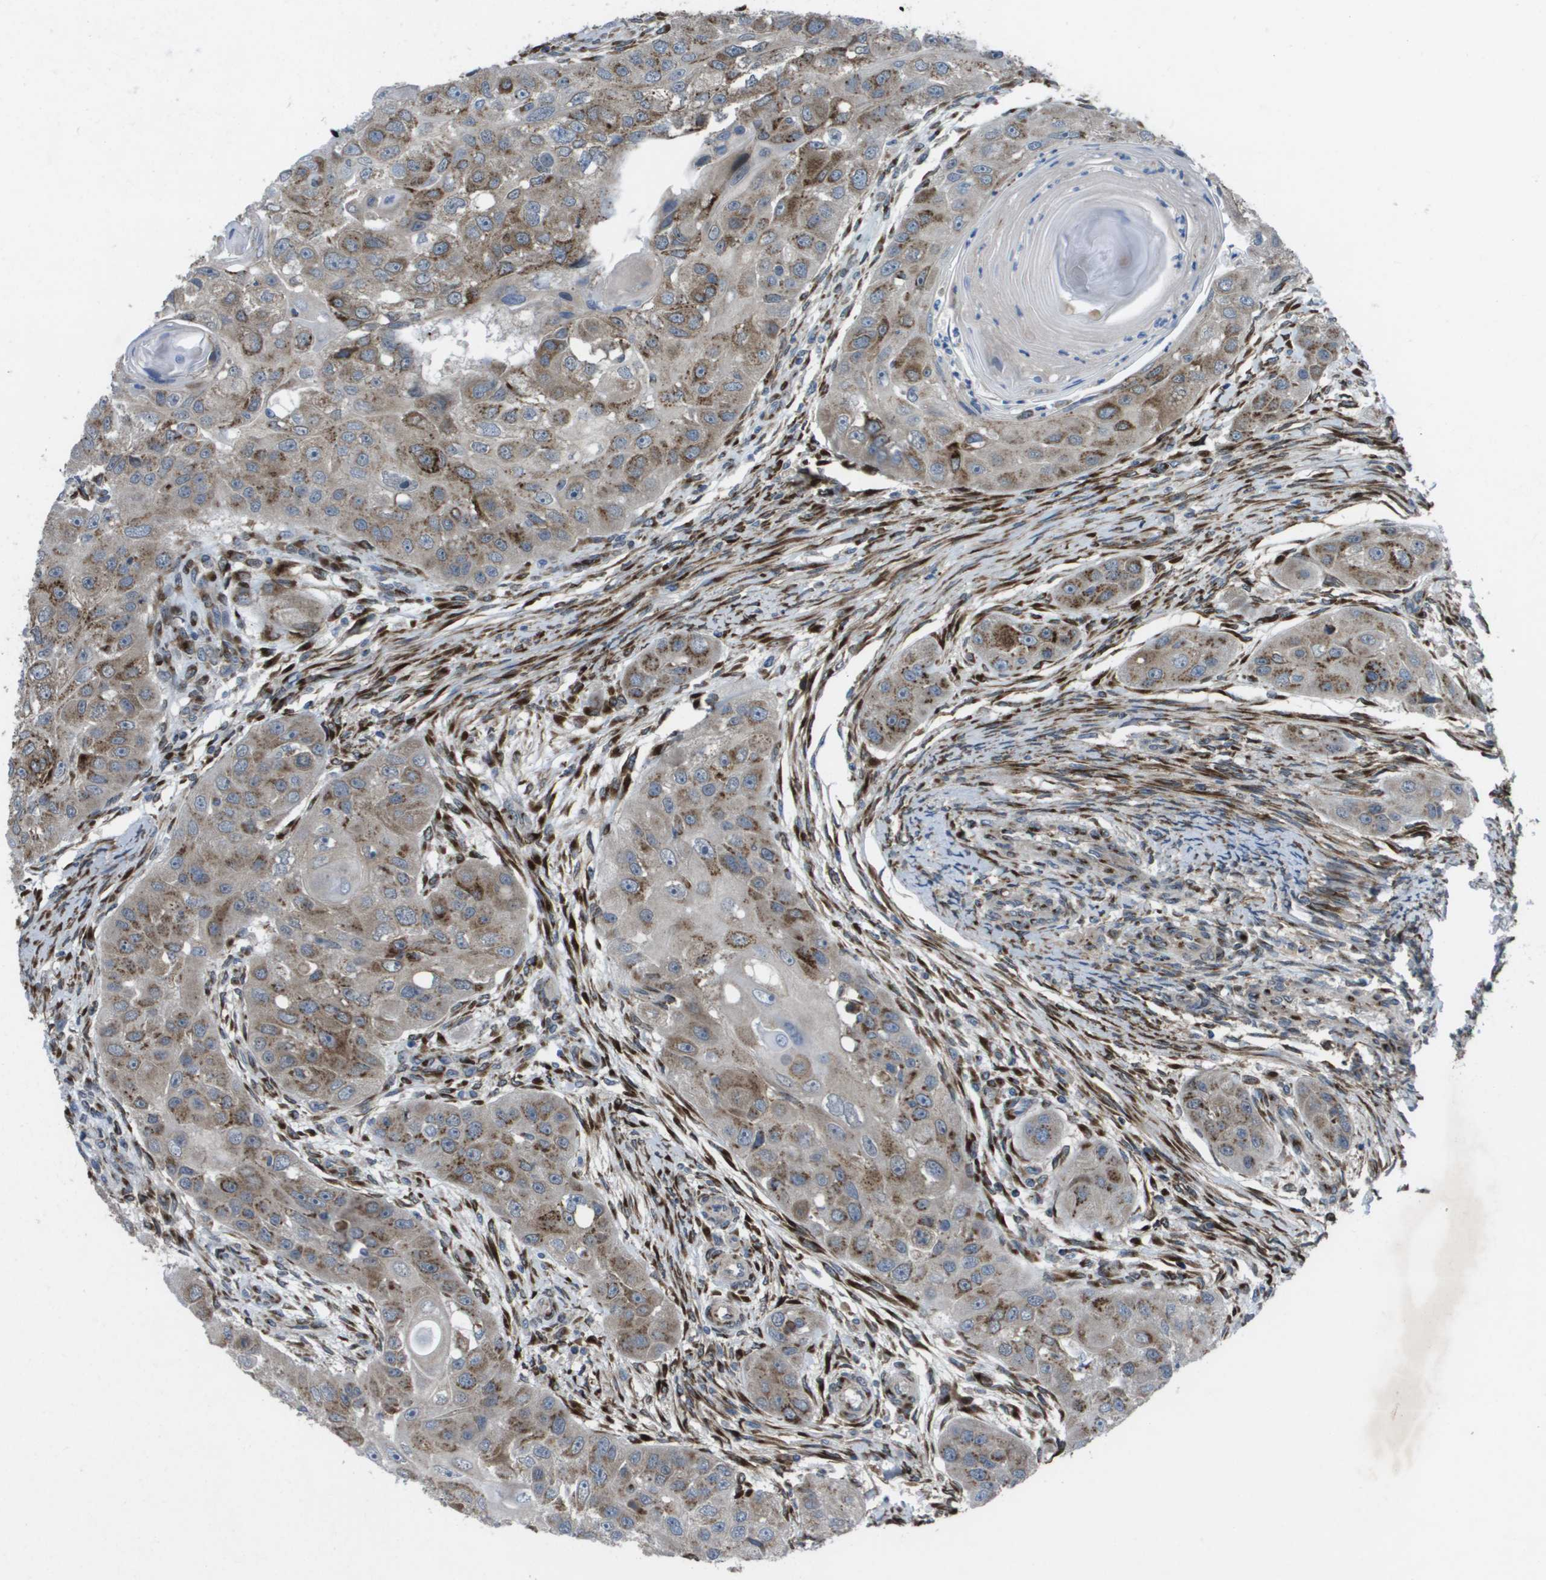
{"staining": {"intensity": "moderate", "quantity": ">75%", "location": "cytoplasmic/membranous"}, "tissue": "head and neck cancer", "cell_type": "Tumor cells", "image_type": "cancer", "snomed": [{"axis": "morphology", "description": "Normal tissue, NOS"}, {"axis": "morphology", "description": "Squamous cell carcinoma, NOS"}, {"axis": "topography", "description": "Skeletal muscle"}, {"axis": "topography", "description": "Head-Neck"}], "caption": "Immunohistochemical staining of head and neck squamous cell carcinoma demonstrates medium levels of moderate cytoplasmic/membranous staining in approximately >75% of tumor cells.", "gene": "QSOX2", "patient": {"sex": "male", "age": 51}}